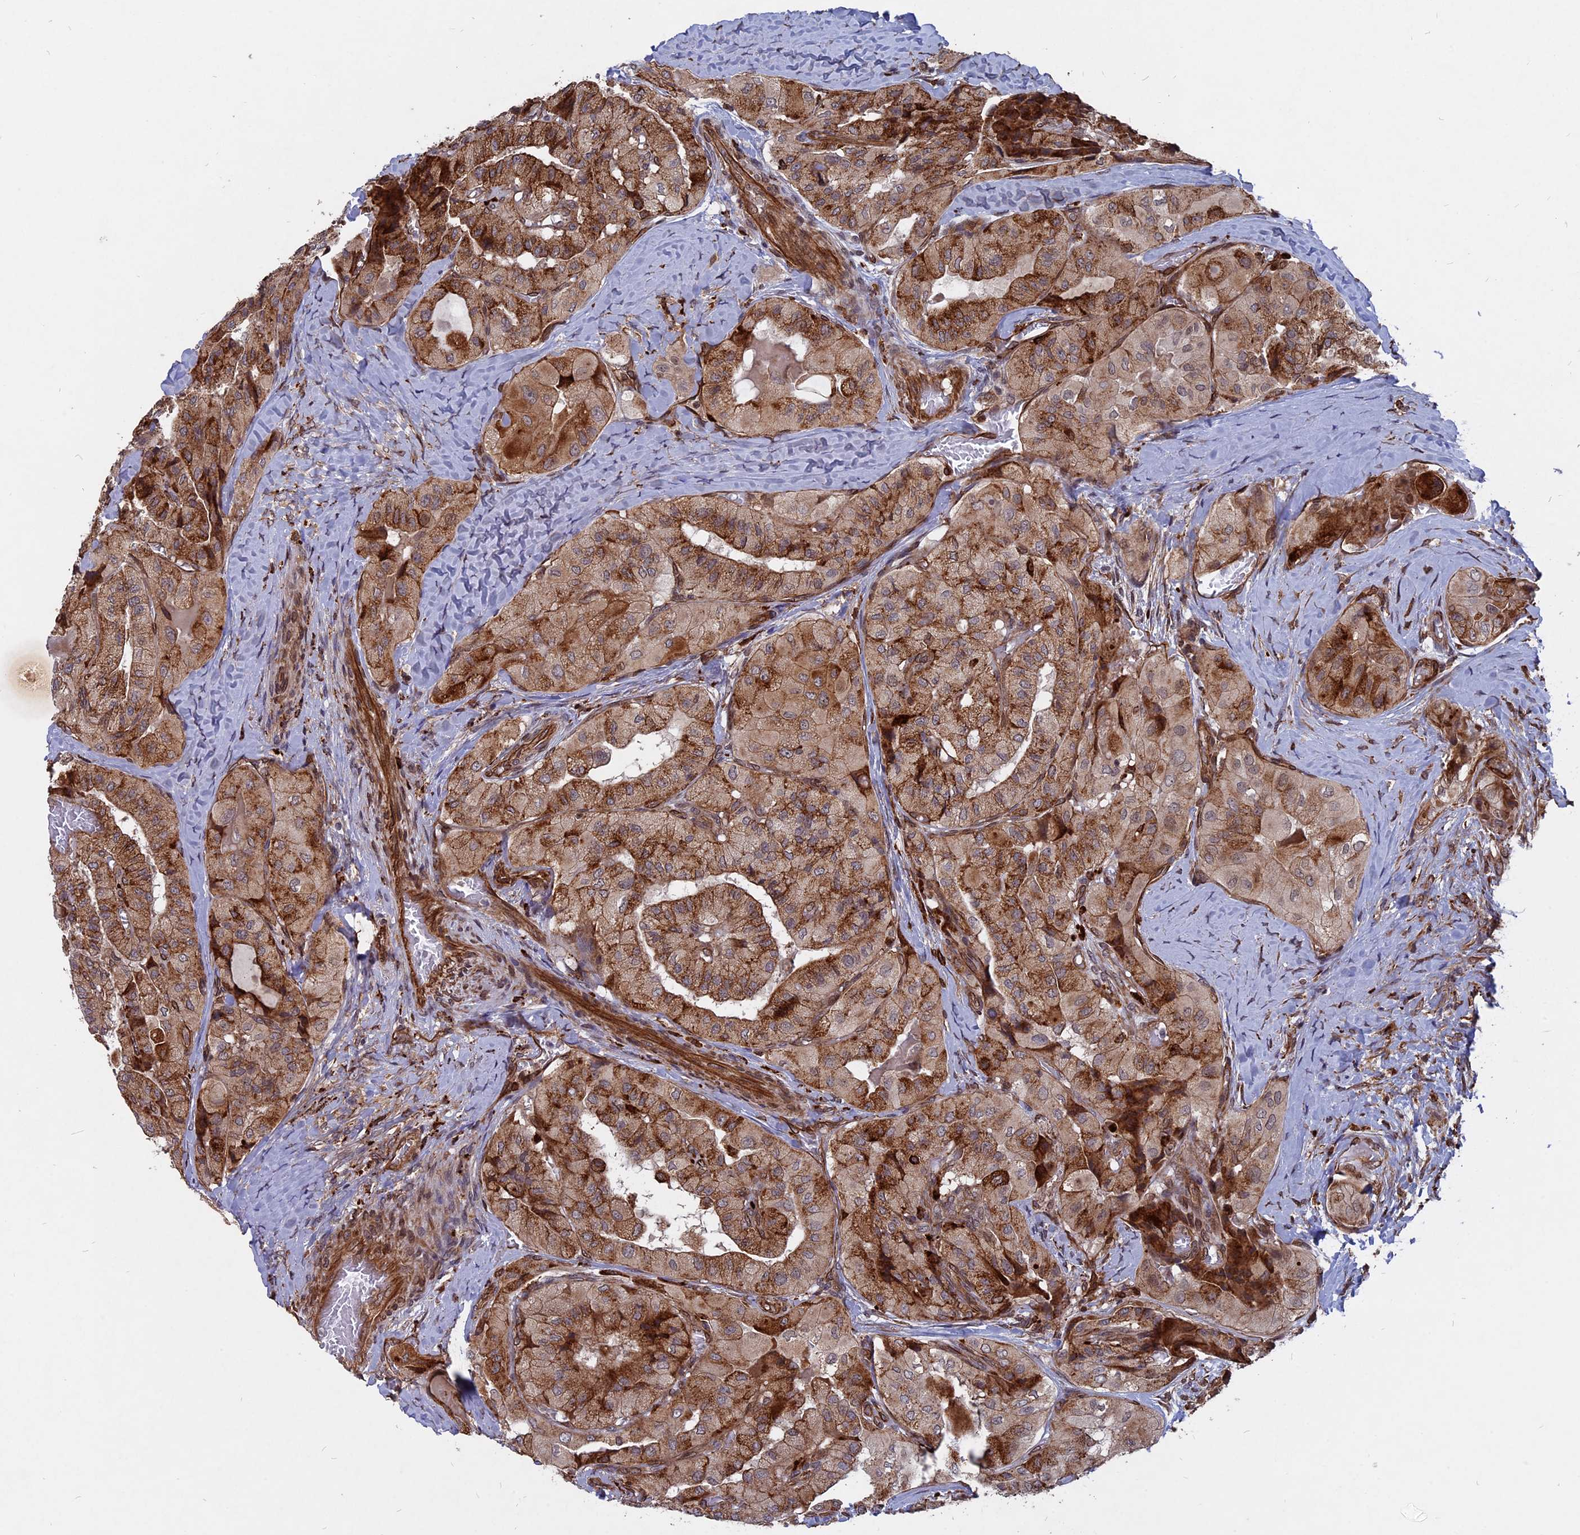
{"staining": {"intensity": "moderate", "quantity": ">75%", "location": "cytoplasmic/membranous"}, "tissue": "thyroid cancer", "cell_type": "Tumor cells", "image_type": "cancer", "snomed": [{"axis": "morphology", "description": "Normal tissue, NOS"}, {"axis": "morphology", "description": "Papillary adenocarcinoma, NOS"}, {"axis": "topography", "description": "Thyroid gland"}], "caption": "The histopathology image displays staining of thyroid papillary adenocarcinoma, revealing moderate cytoplasmic/membranous protein positivity (brown color) within tumor cells.", "gene": "NOSIP", "patient": {"sex": "female", "age": 59}}